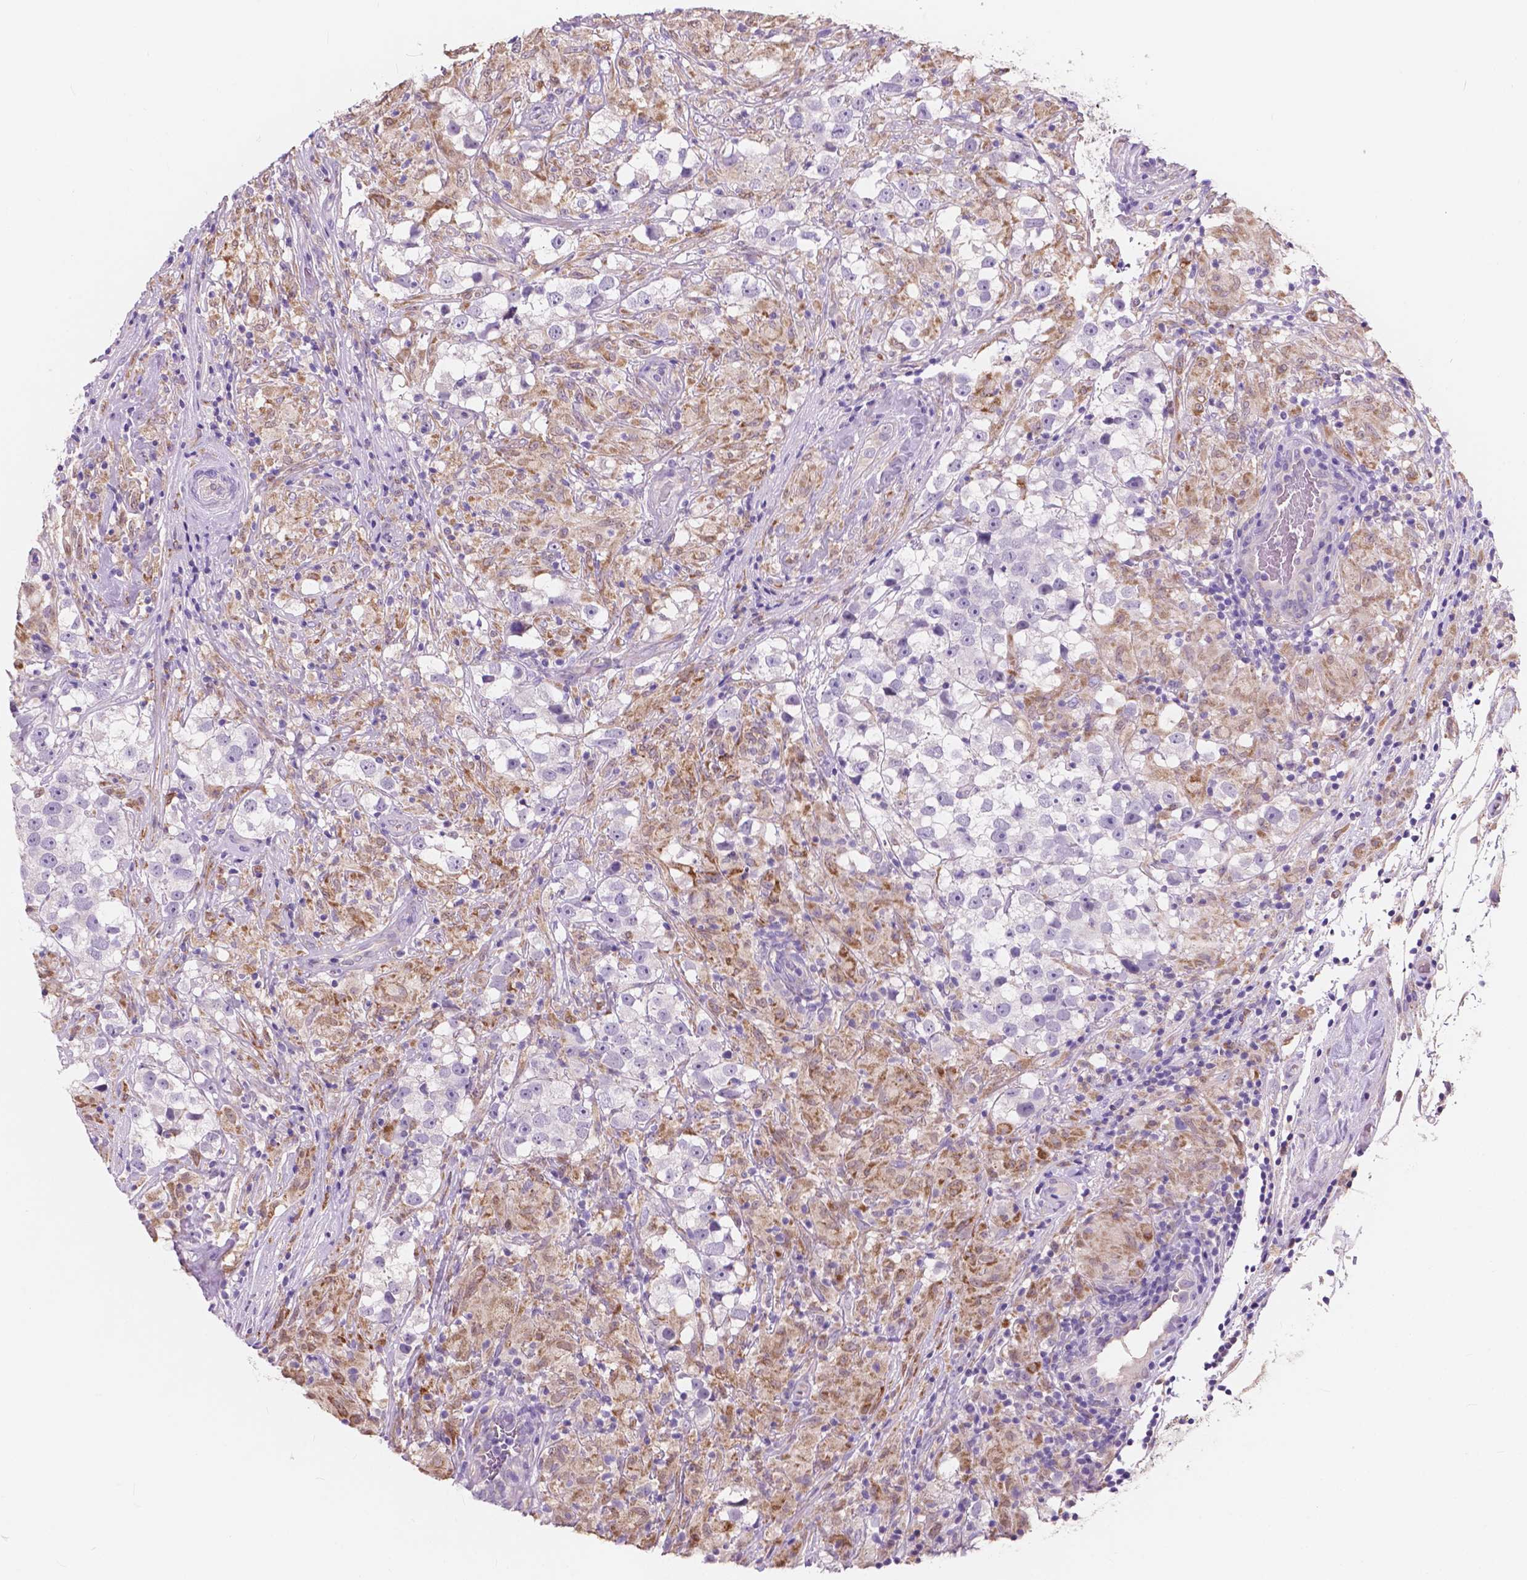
{"staining": {"intensity": "negative", "quantity": "none", "location": "none"}, "tissue": "testis cancer", "cell_type": "Tumor cells", "image_type": "cancer", "snomed": [{"axis": "morphology", "description": "Seminoma, NOS"}, {"axis": "topography", "description": "Testis"}], "caption": "Testis cancer (seminoma) stained for a protein using IHC reveals no positivity tumor cells.", "gene": "IREB2", "patient": {"sex": "male", "age": 46}}